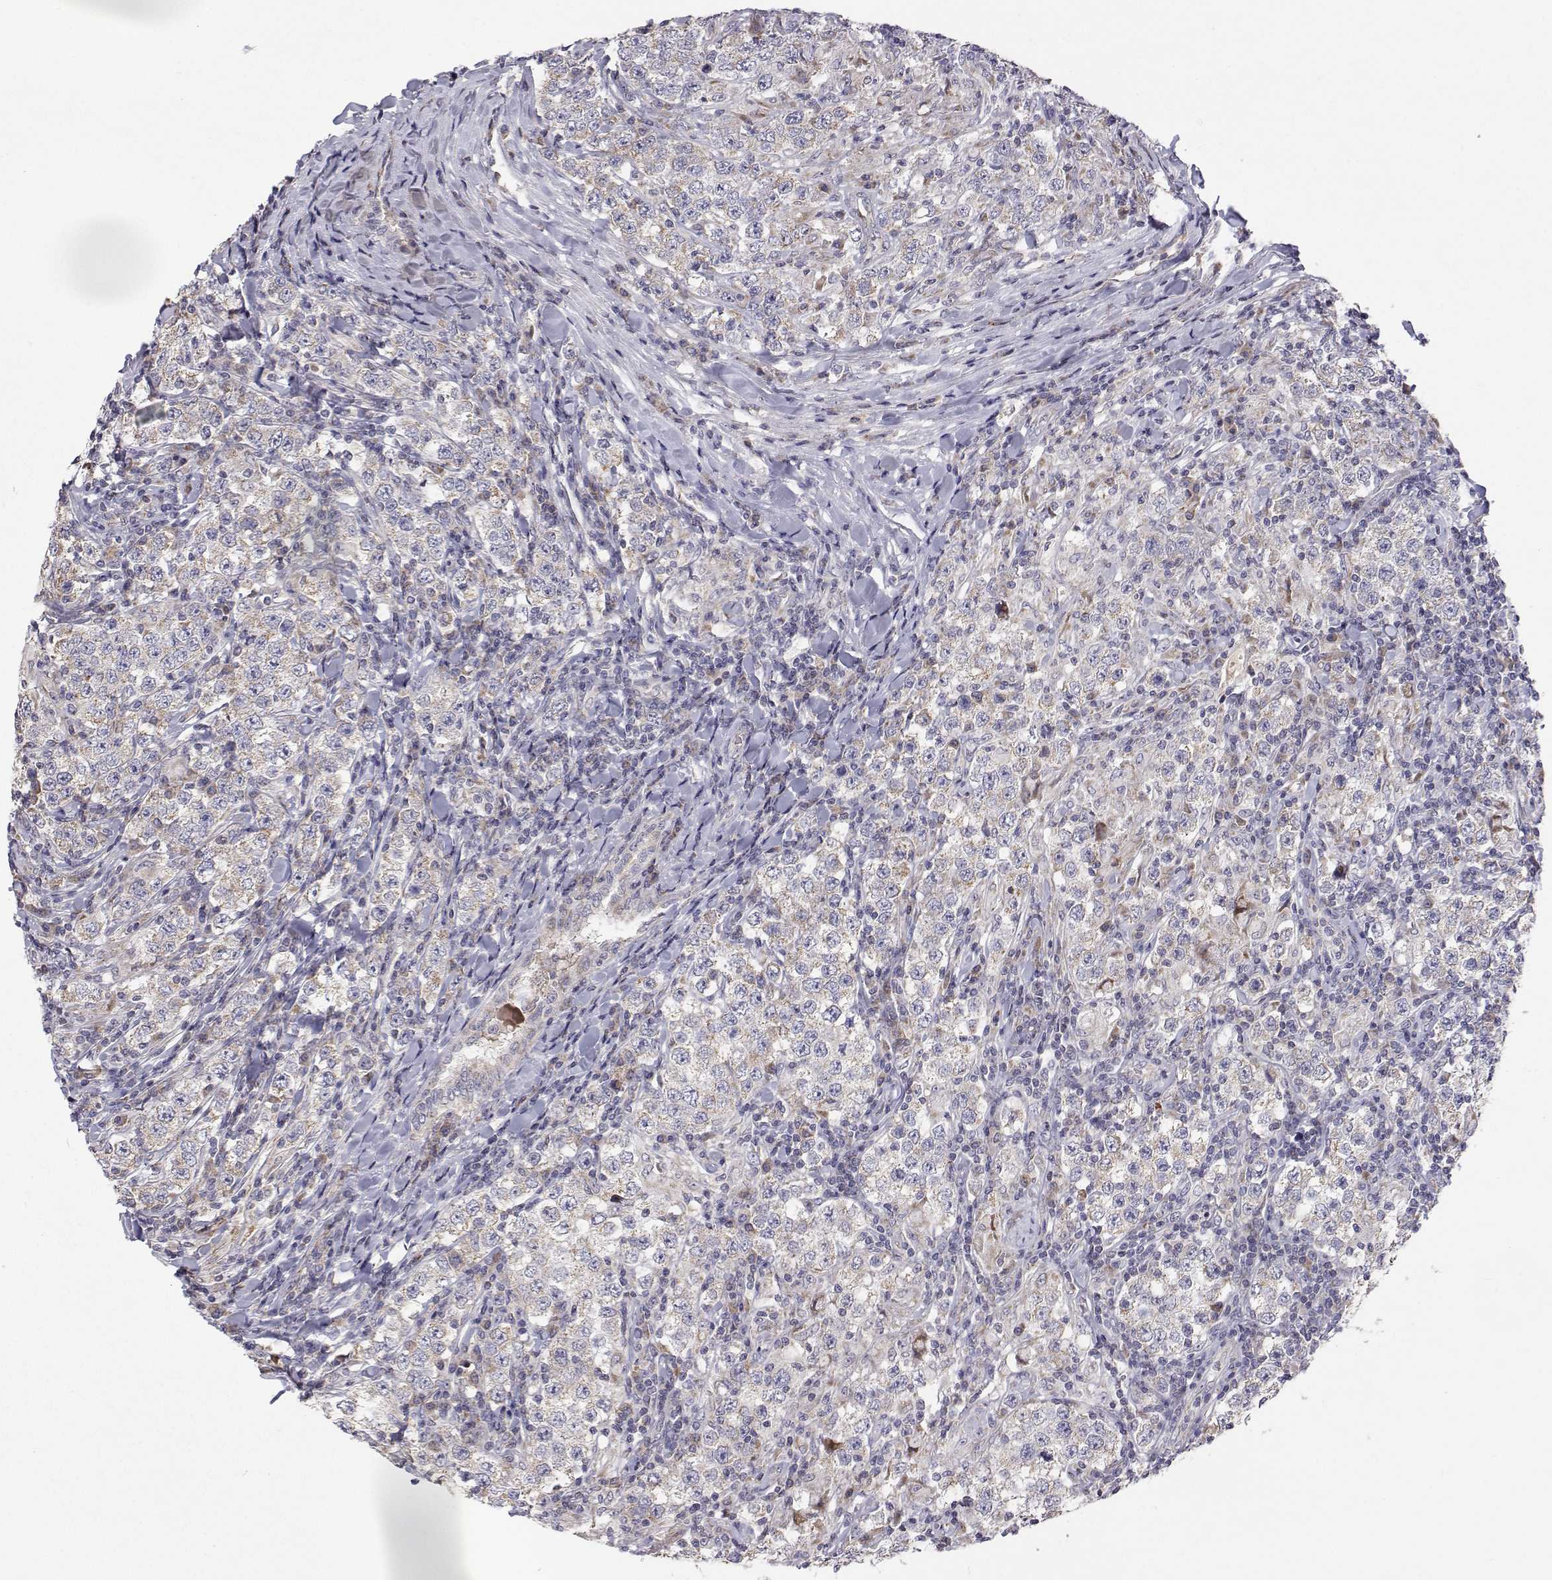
{"staining": {"intensity": "weak", "quantity": "<25%", "location": "cytoplasmic/membranous"}, "tissue": "testis cancer", "cell_type": "Tumor cells", "image_type": "cancer", "snomed": [{"axis": "morphology", "description": "Seminoma, NOS"}, {"axis": "morphology", "description": "Carcinoma, Embryonal, NOS"}, {"axis": "topography", "description": "Testis"}], "caption": "Testis cancer stained for a protein using immunohistochemistry exhibits no staining tumor cells.", "gene": "MRPL3", "patient": {"sex": "male", "age": 41}}